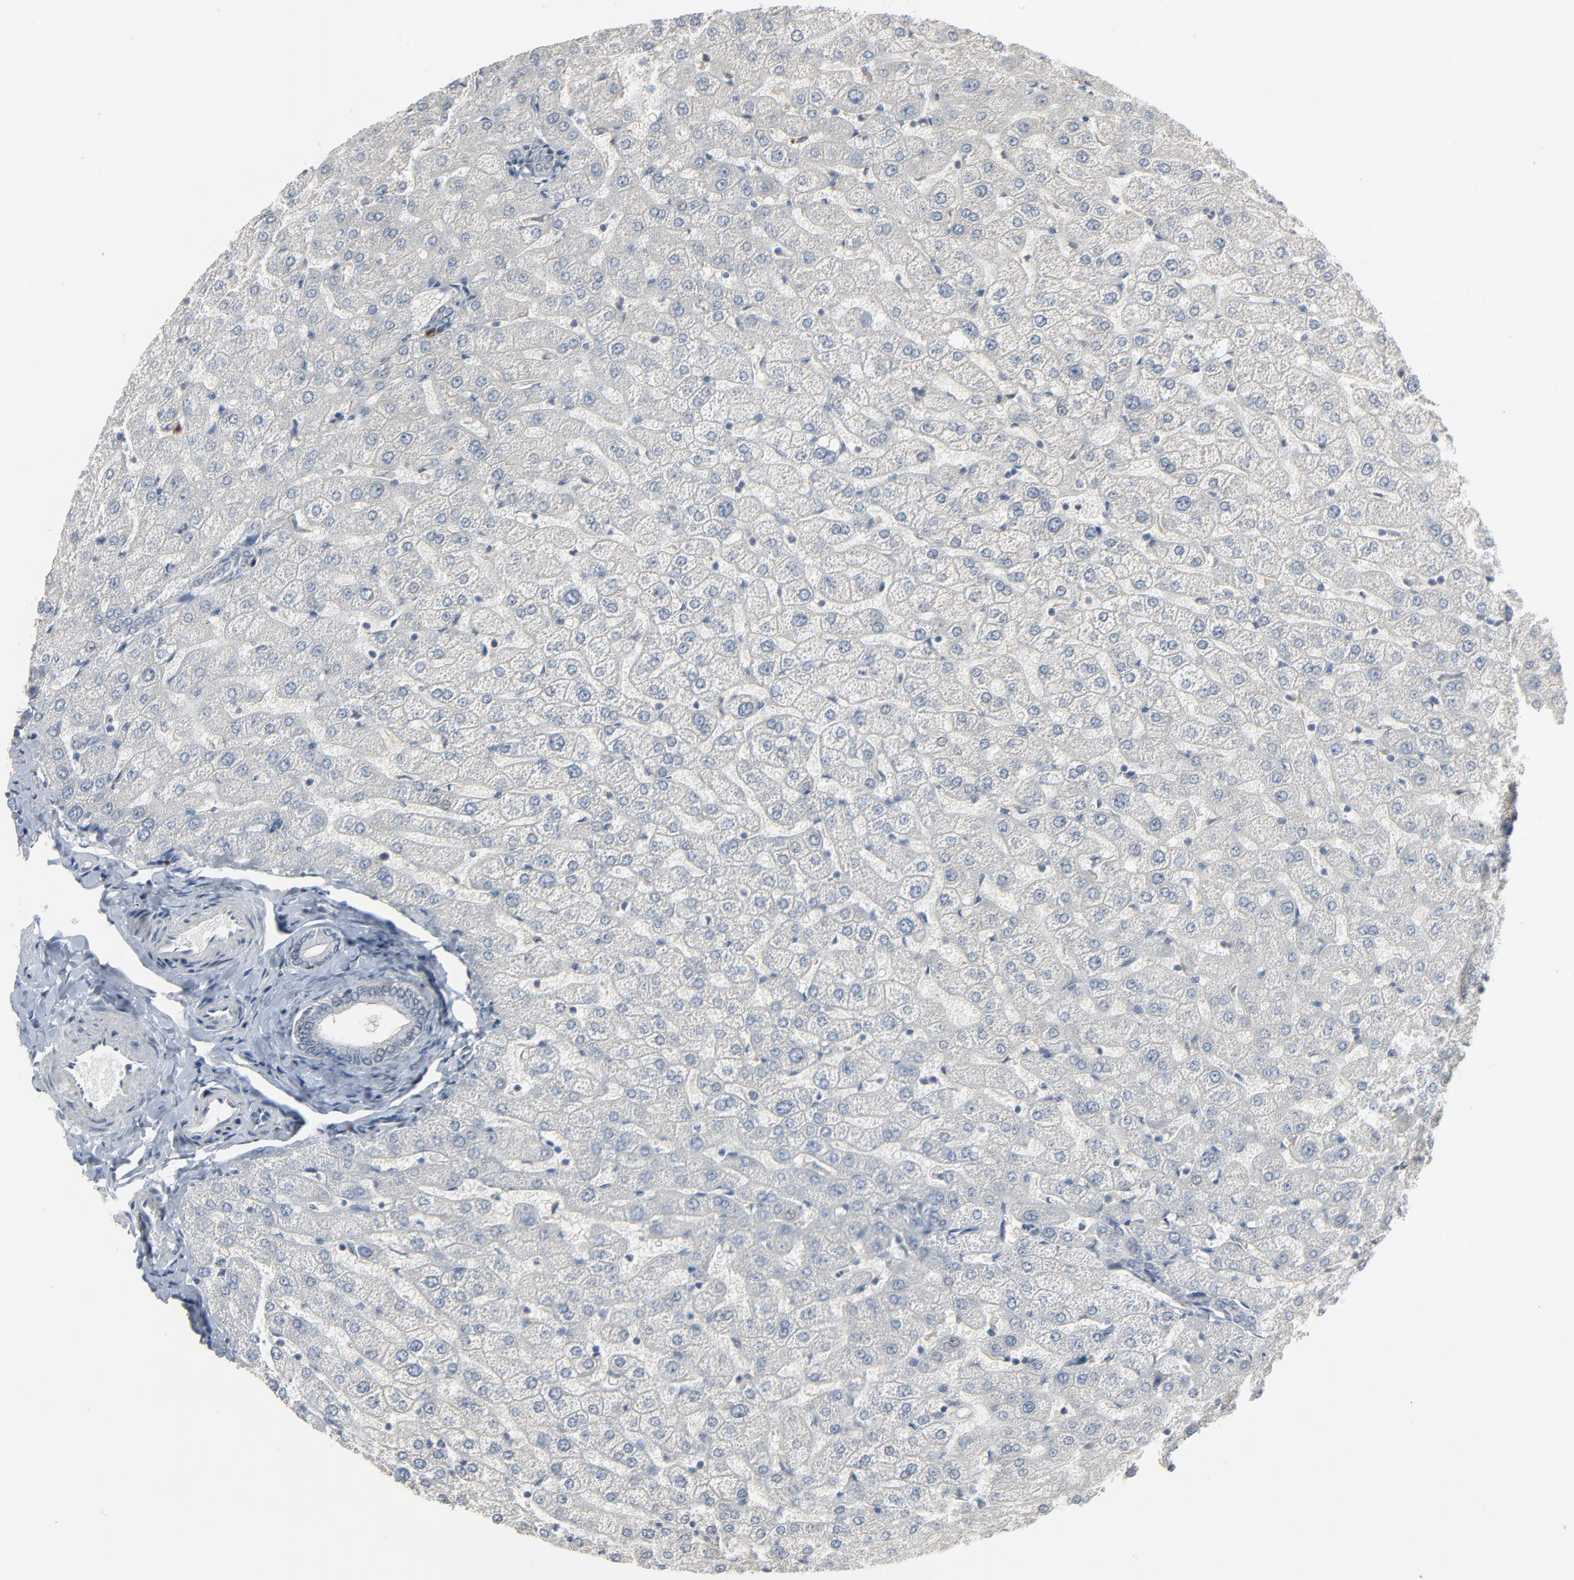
{"staining": {"intensity": "negative", "quantity": "none", "location": "none"}, "tissue": "liver", "cell_type": "Cholangiocytes", "image_type": "normal", "snomed": [{"axis": "morphology", "description": "Normal tissue, NOS"}, {"axis": "morphology", "description": "Fibrosis, NOS"}, {"axis": "topography", "description": "Liver"}], "caption": "This photomicrograph is of benign liver stained with immunohistochemistry (IHC) to label a protein in brown with the nuclei are counter-stained blue. There is no staining in cholangiocytes. The staining is performed using DAB brown chromogen with nuclei counter-stained in using hematoxylin.", "gene": "DOCK8", "patient": {"sex": "female", "age": 29}}